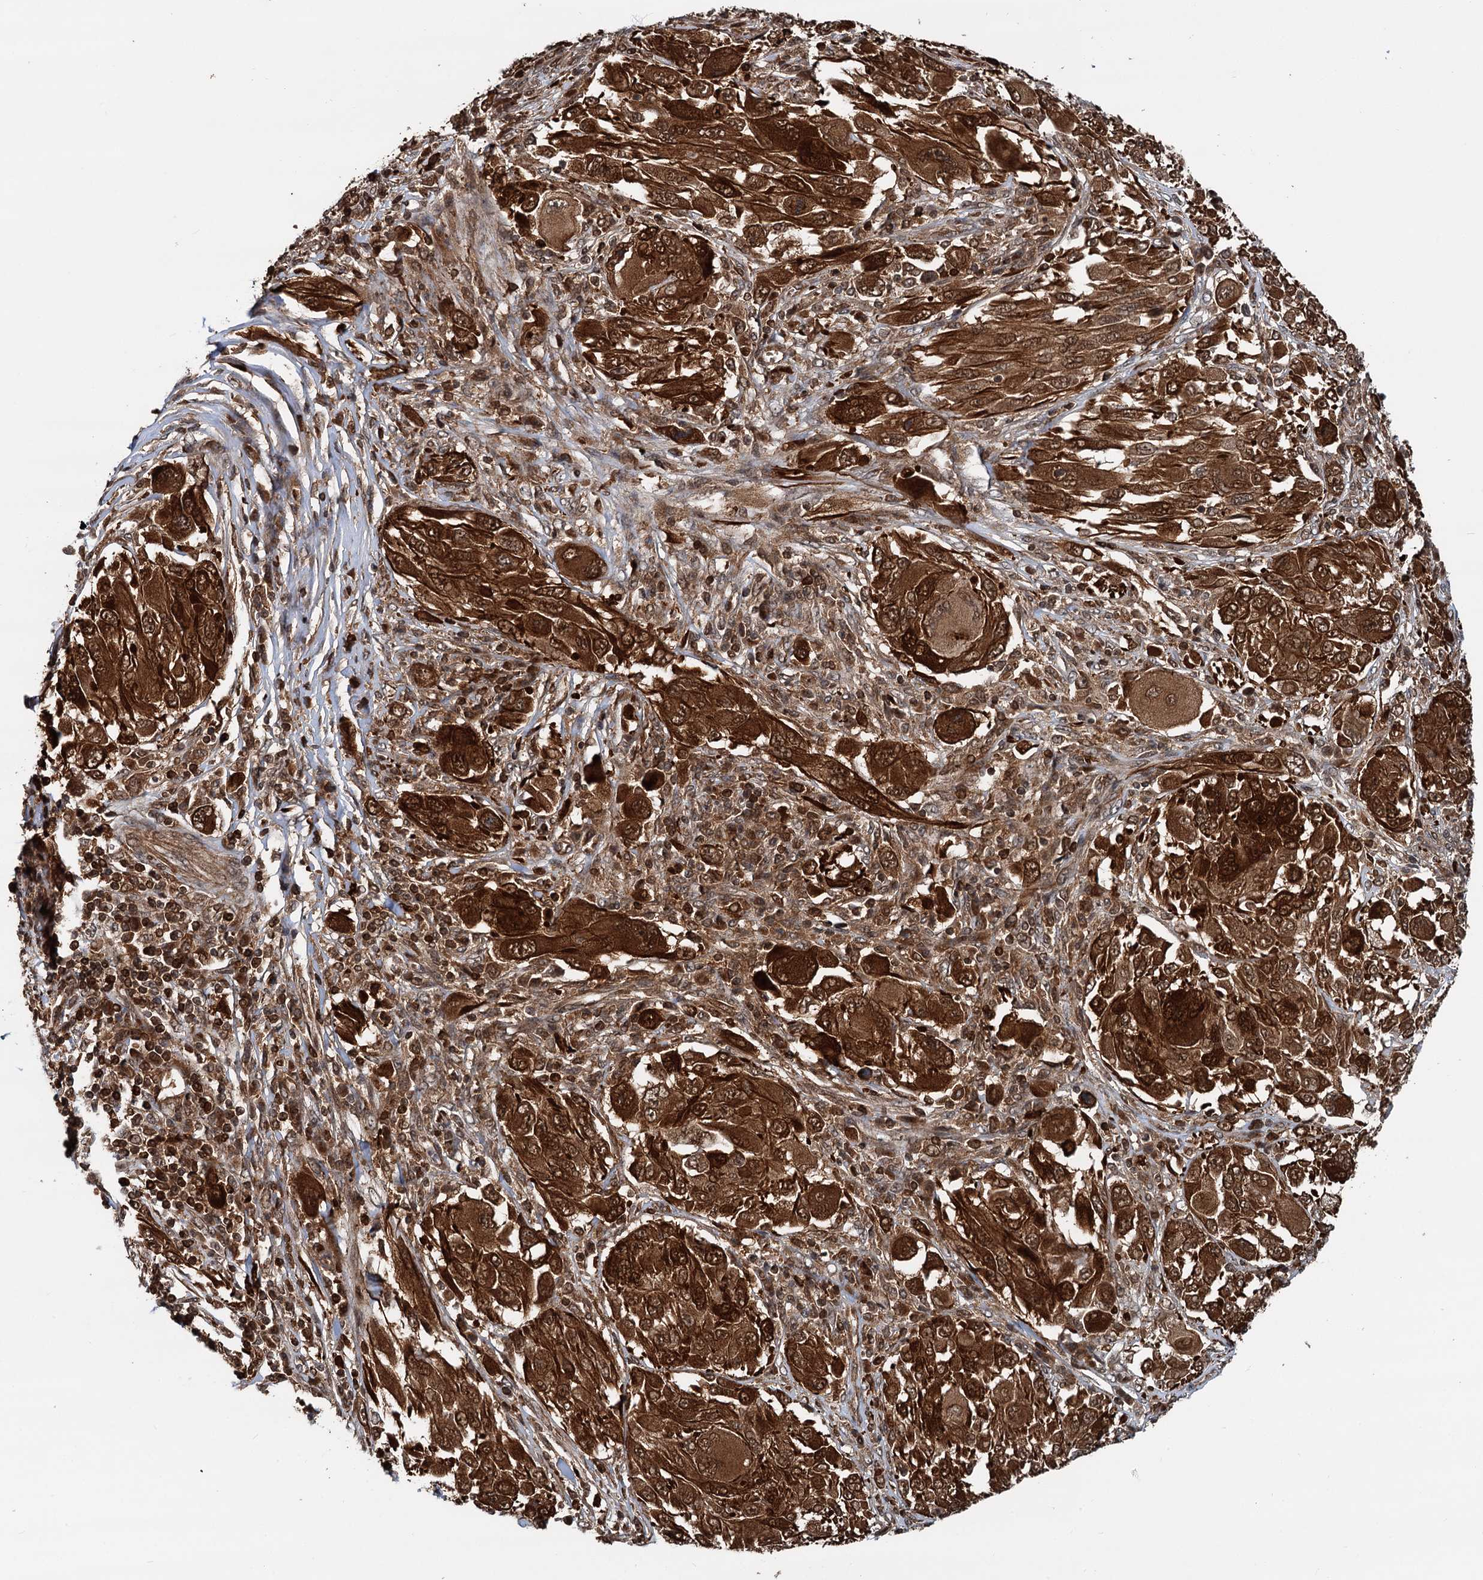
{"staining": {"intensity": "strong", "quantity": ">75%", "location": "cytoplasmic/membranous,nuclear"}, "tissue": "melanoma", "cell_type": "Tumor cells", "image_type": "cancer", "snomed": [{"axis": "morphology", "description": "Malignant melanoma, NOS"}, {"axis": "topography", "description": "Skin"}], "caption": "IHC (DAB (3,3'-diaminobenzidine)) staining of melanoma displays strong cytoplasmic/membranous and nuclear protein staining in about >75% of tumor cells.", "gene": "STUB1", "patient": {"sex": "female", "age": 91}}